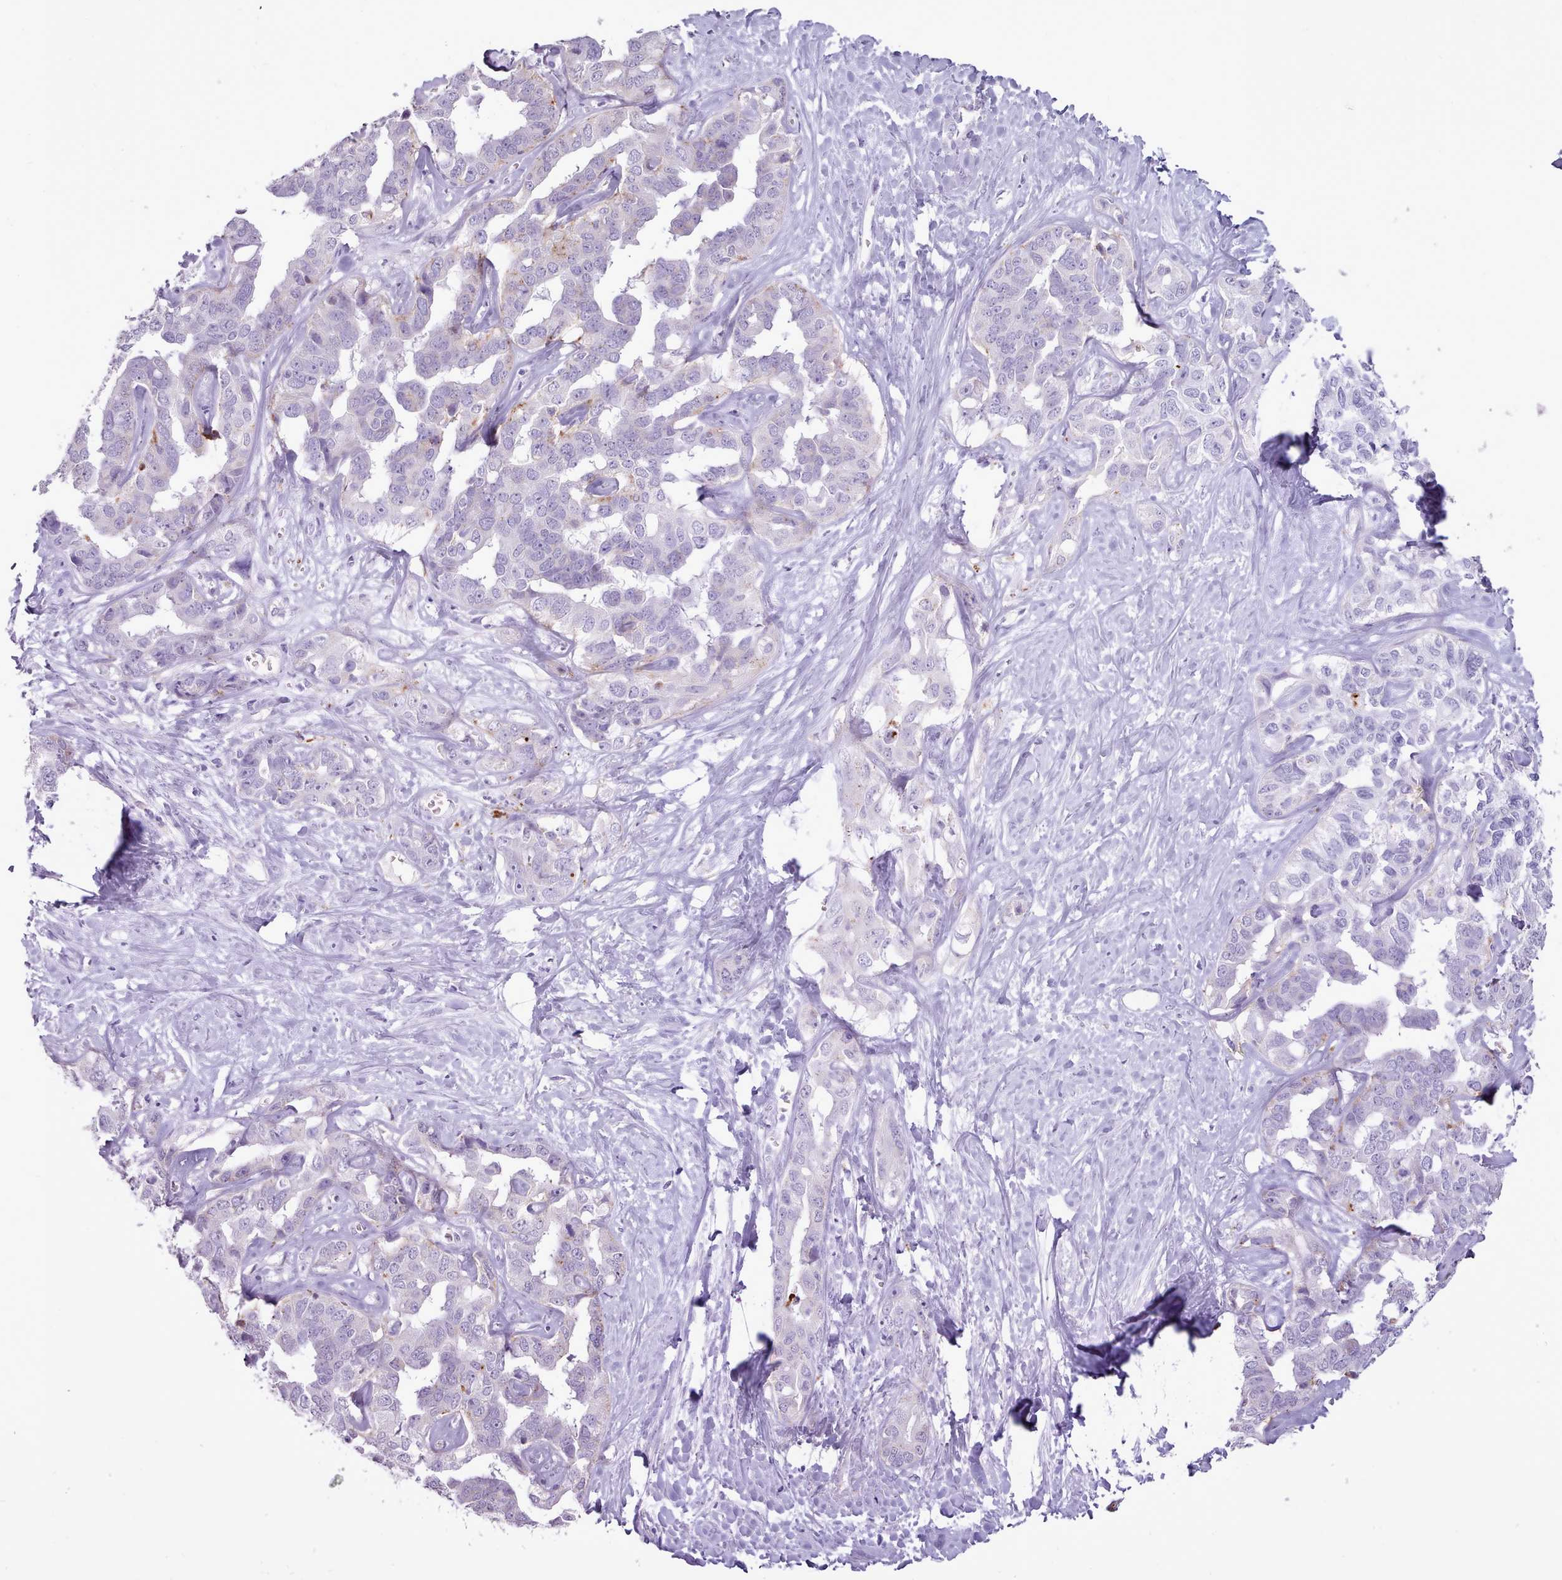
{"staining": {"intensity": "negative", "quantity": "none", "location": "none"}, "tissue": "liver cancer", "cell_type": "Tumor cells", "image_type": "cancer", "snomed": [{"axis": "morphology", "description": "Cholangiocarcinoma"}, {"axis": "topography", "description": "Liver"}], "caption": "Cholangiocarcinoma (liver) stained for a protein using IHC shows no staining tumor cells.", "gene": "ATRAID", "patient": {"sex": "male", "age": 59}}